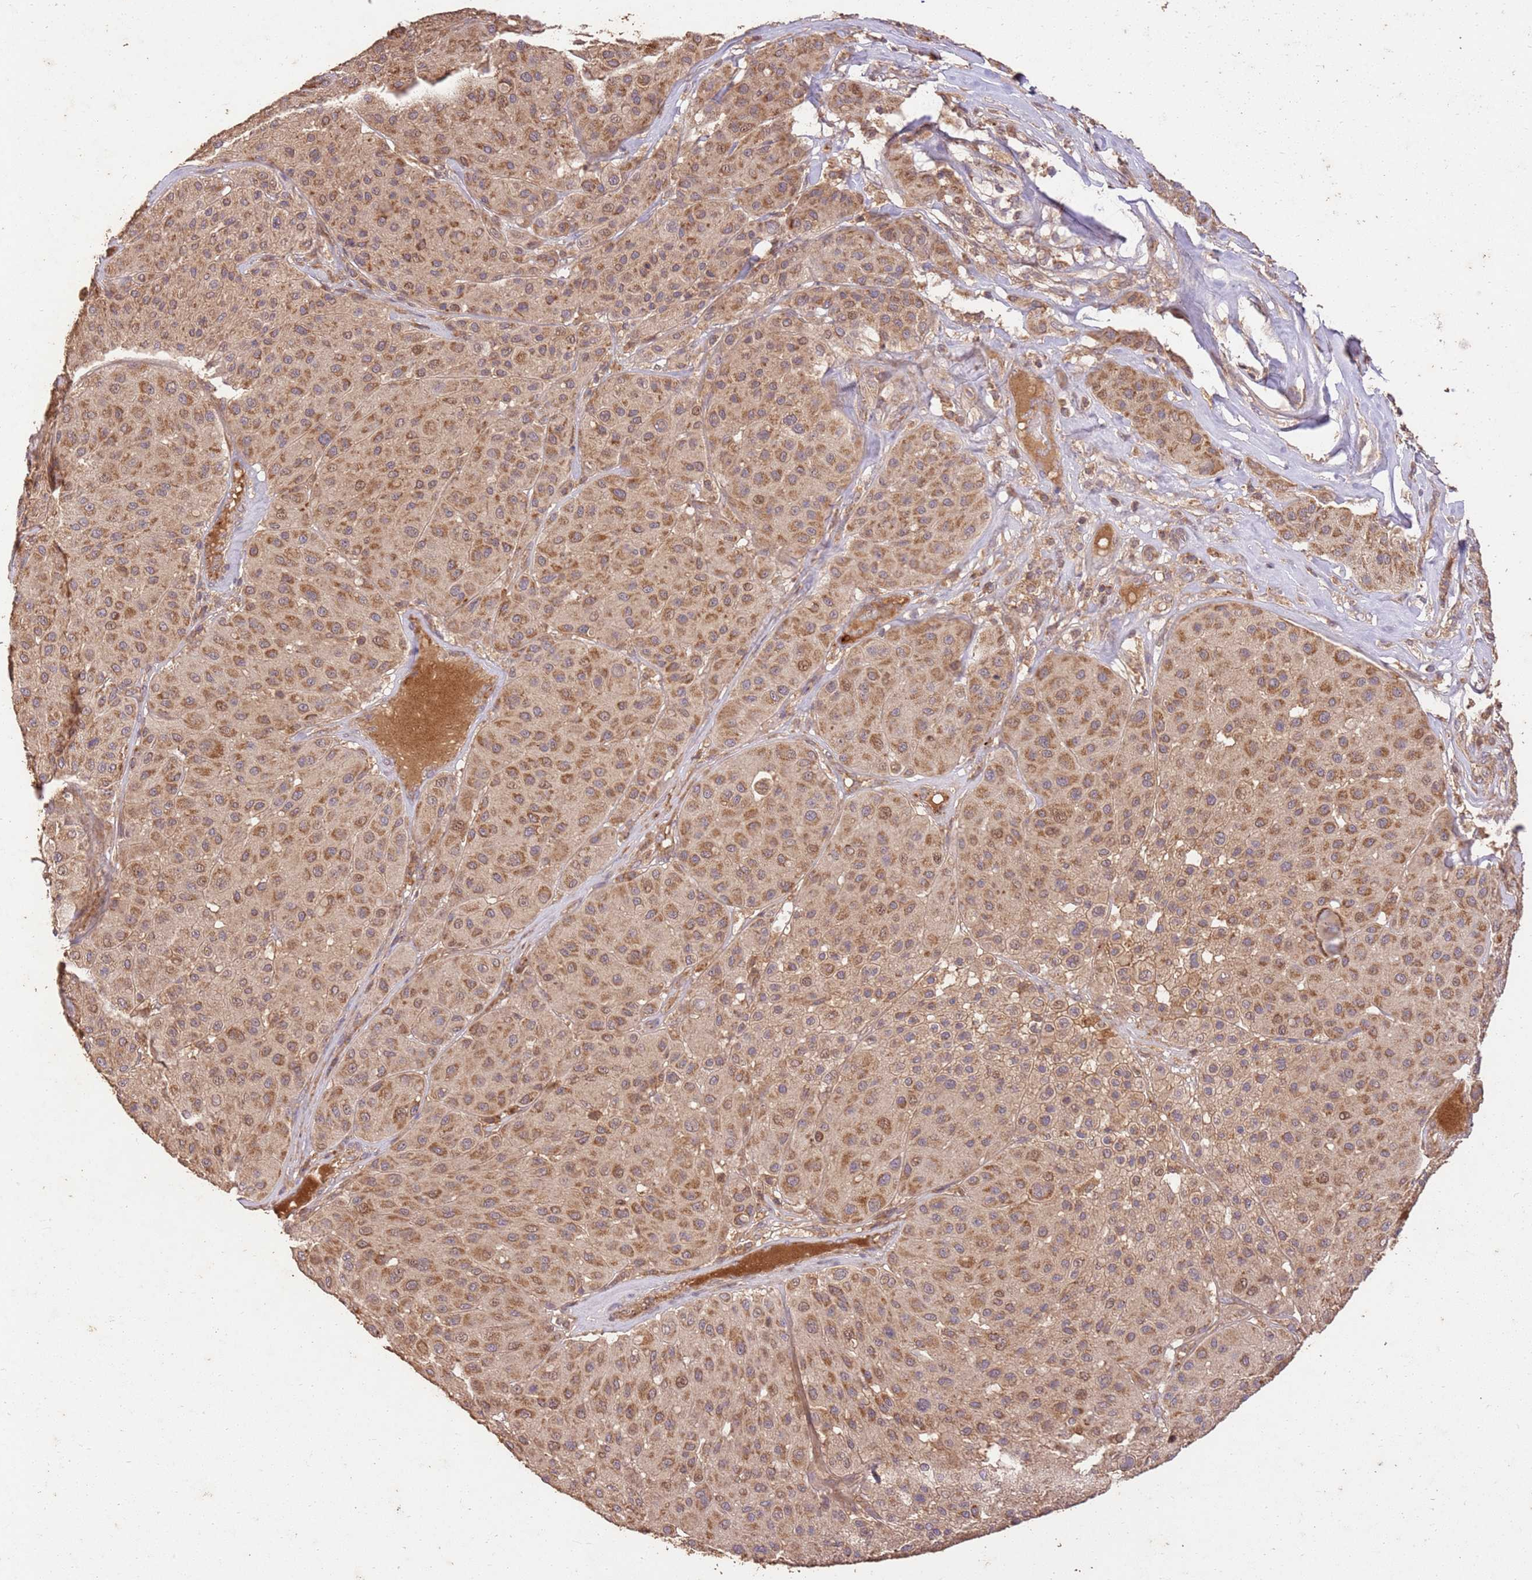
{"staining": {"intensity": "moderate", "quantity": ">75%", "location": "cytoplasmic/membranous"}, "tissue": "melanoma", "cell_type": "Tumor cells", "image_type": "cancer", "snomed": [{"axis": "morphology", "description": "Malignant melanoma, Metastatic site"}, {"axis": "topography", "description": "Smooth muscle"}], "caption": "Protein expression analysis of melanoma exhibits moderate cytoplasmic/membranous positivity in approximately >75% of tumor cells.", "gene": "LRRC28", "patient": {"sex": "male", "age": 41}}